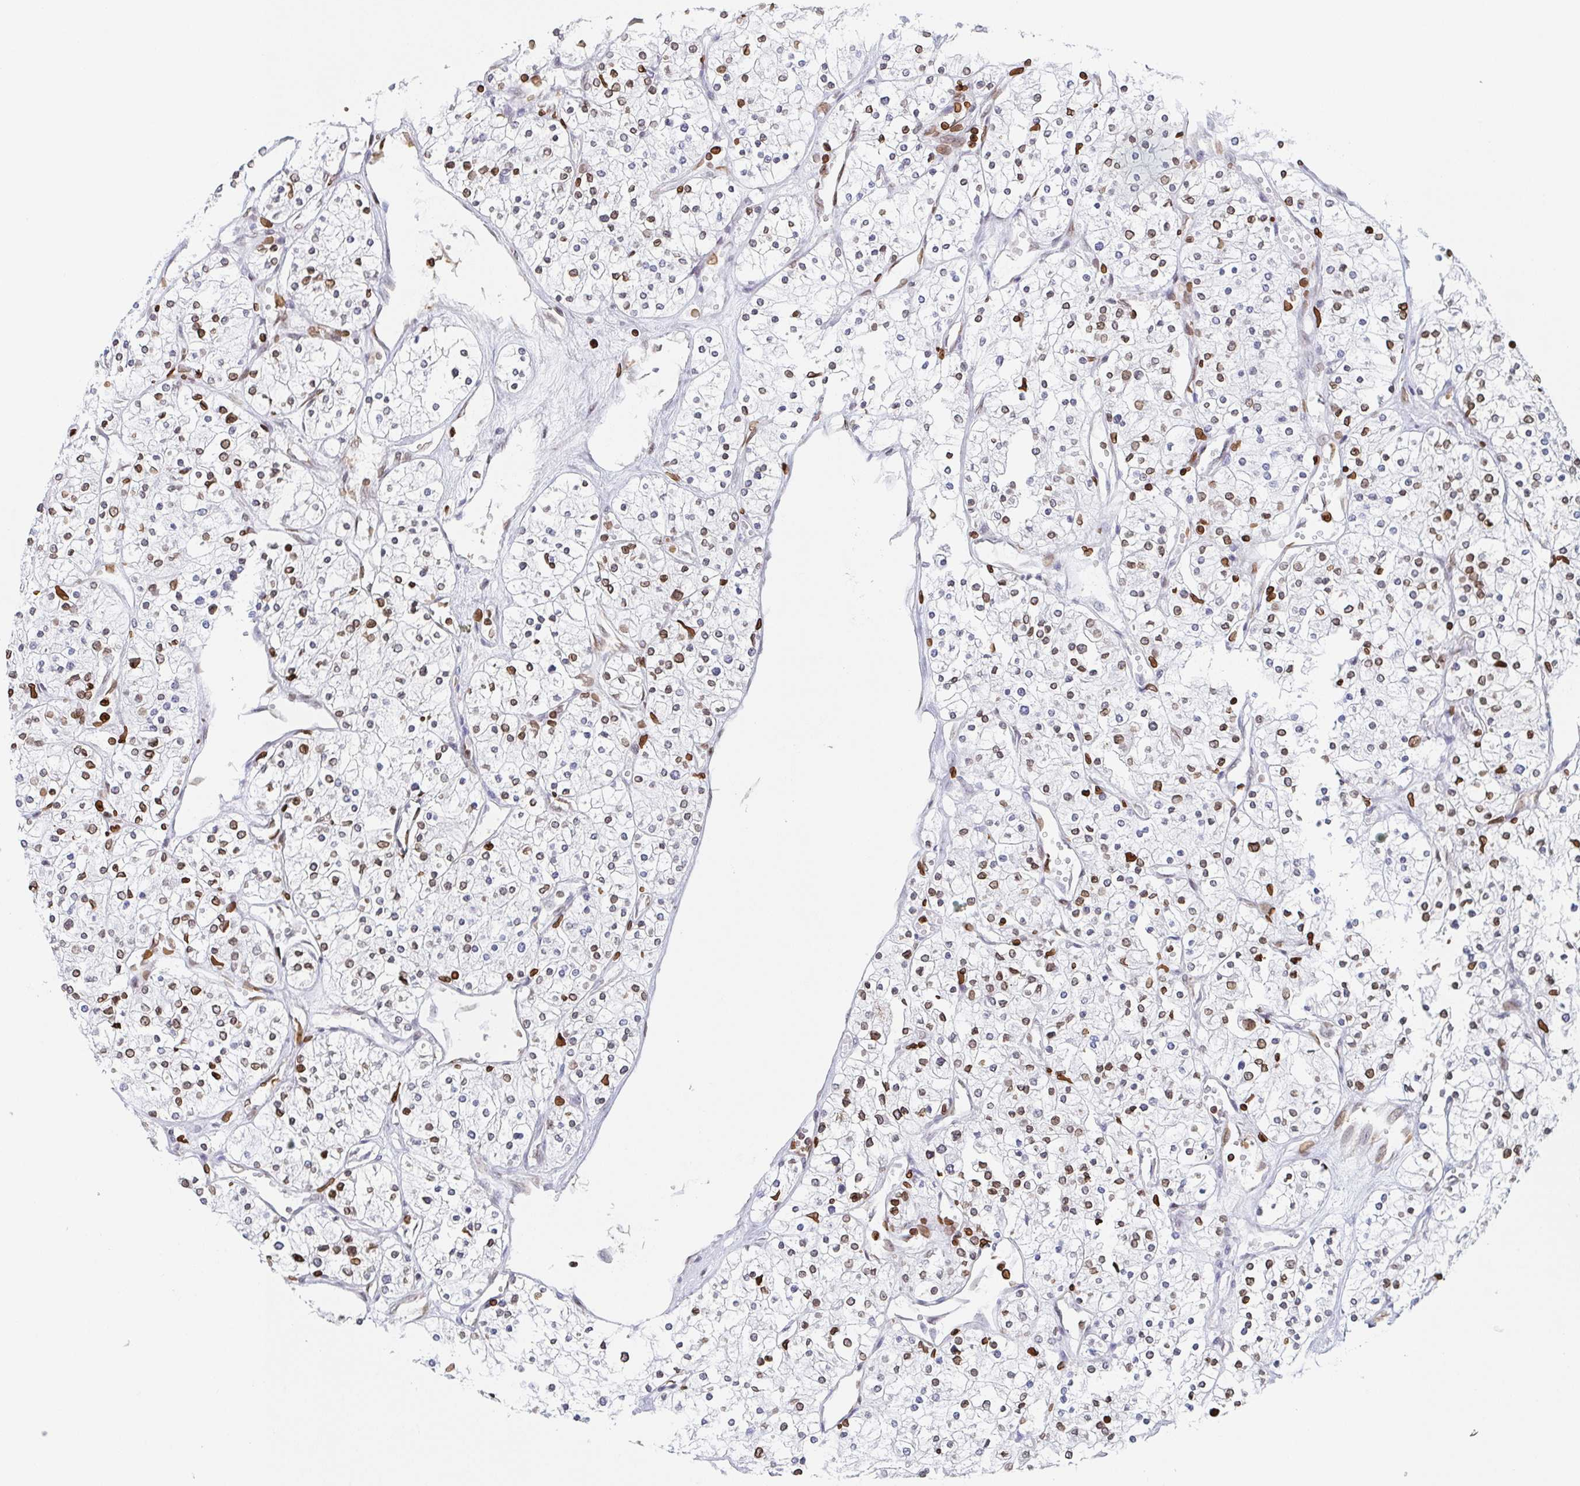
{"staining": {"intensity": "moderate", "quantity": "25%-75%", "location": "cytoplasmic/membranous,nuclear"}, "tissue": "renal cancer", "cell_type": "Tumor cells", "image_type": "cancer", "snomed": [{"axis": "morphology", "description": "Adenocarcinoma, NOS"}, {"axis": "topography", "description": "Kidney"}], "caption": "This photomicrograph reveals immunohistochemistry (IHC) staining of renal cancer (adenocarcinoma), with medium moderate cytoplasmic/membranous and nuclear staining in about 25%-75% of tumor cells.", "gene": "BTBD7", "patient": {"sex": "male", "age": 80}}